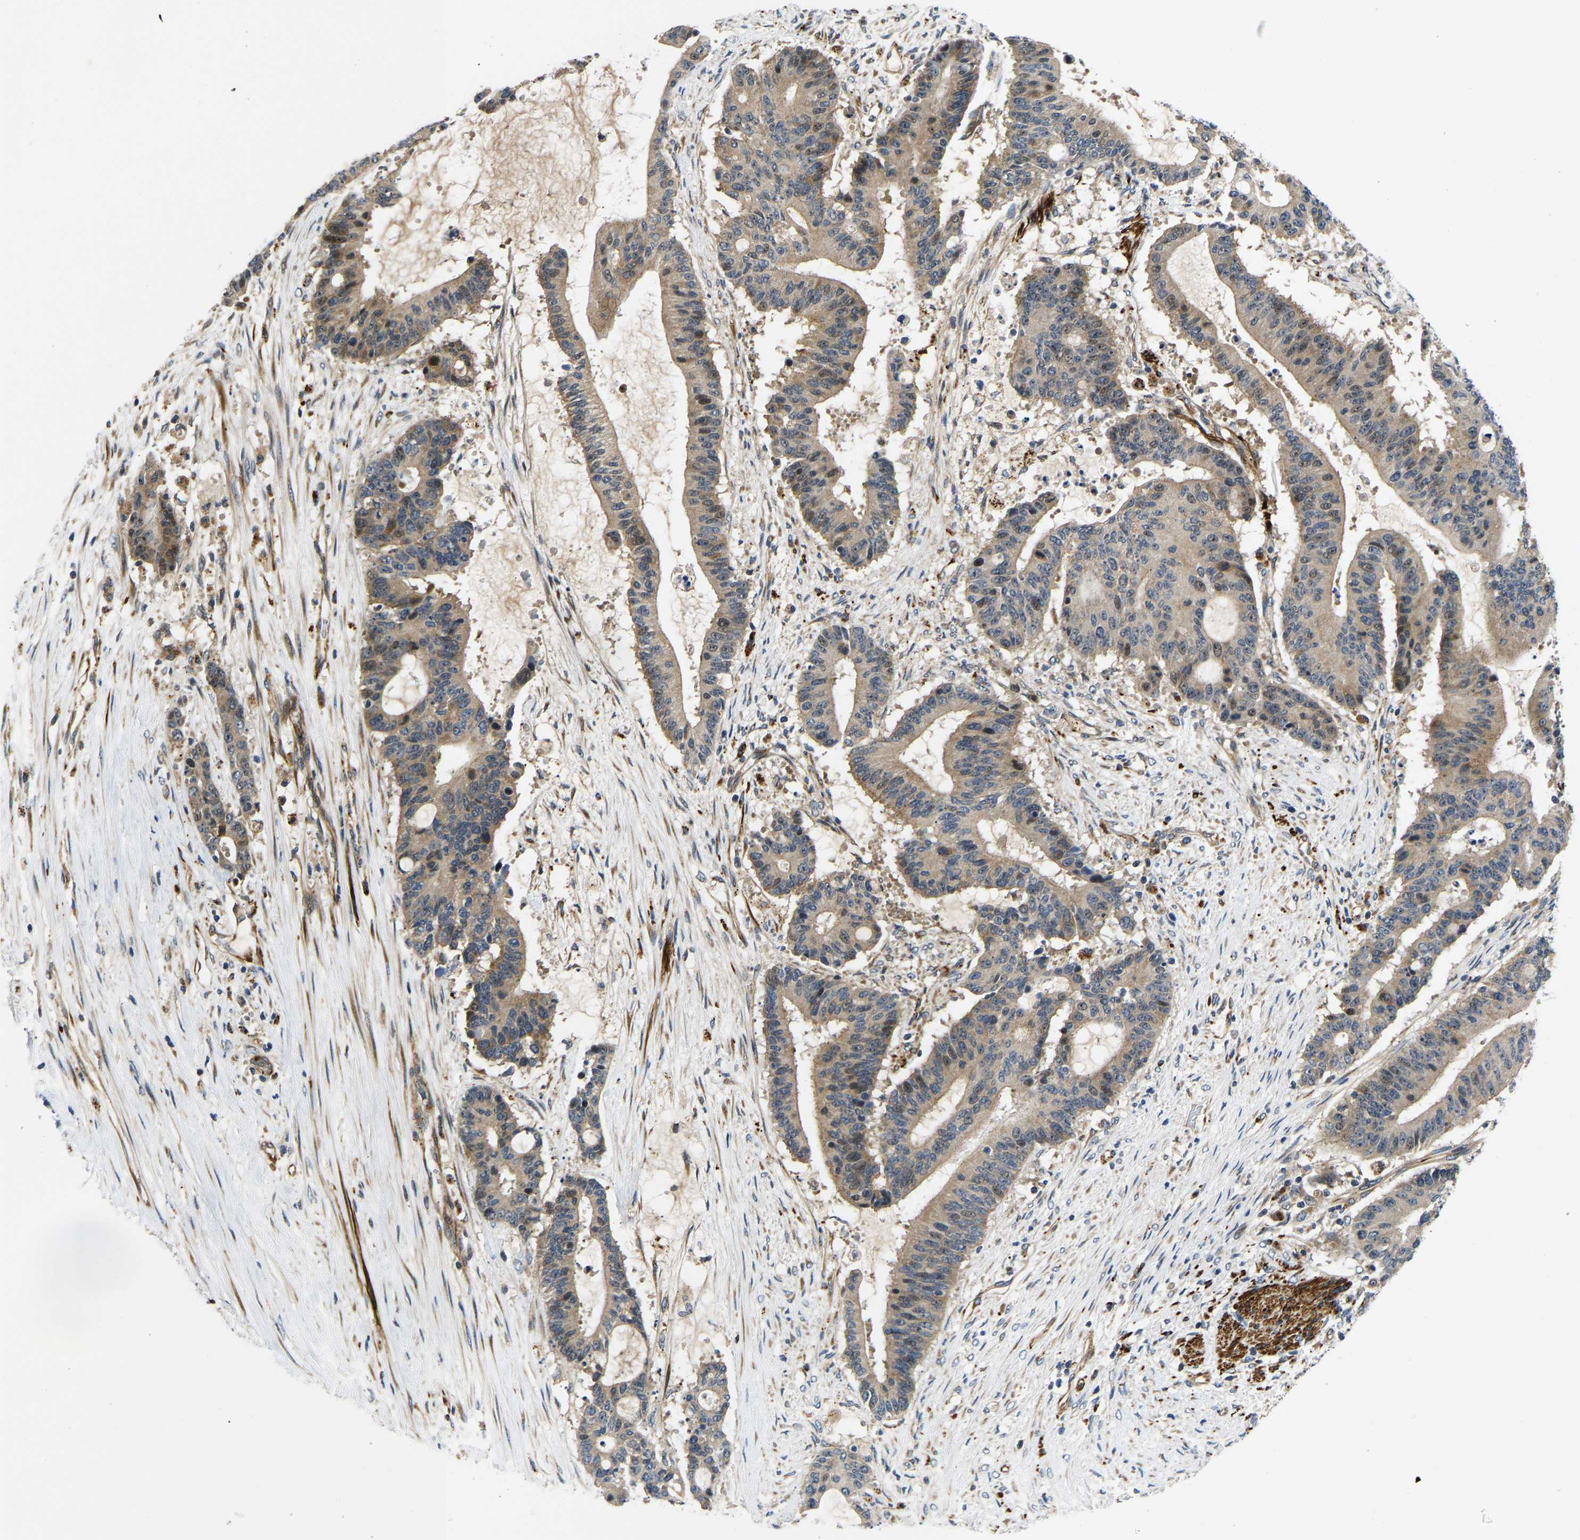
{"staining": {"intensity": "weak", "quantity": ">75%", "location": "cytoplasmic/membranous,nuclear"}, "tissue": "liver cancer", "cell_type": "Tumor cells", "image_type": "cancer", "snomed": [{"axis": "morphology", "description": "Cholangiocarcinoma"}, {"axis": "topography", "description": "Liver"}], "caption": "Immunohistochemistry (IHC) image of neoplastic tissue: cholangiocarcinoma (liver) stained using IHC demonstrates low levels of weak protein expression localized specifically in the cytoplasmic/membranous and nuclear of tumor cells, appearing as a cytoplasmic/membranous and nuclear brown color.", "gene": "RESF1", "patient": {"sex": "female", "age": 73}}